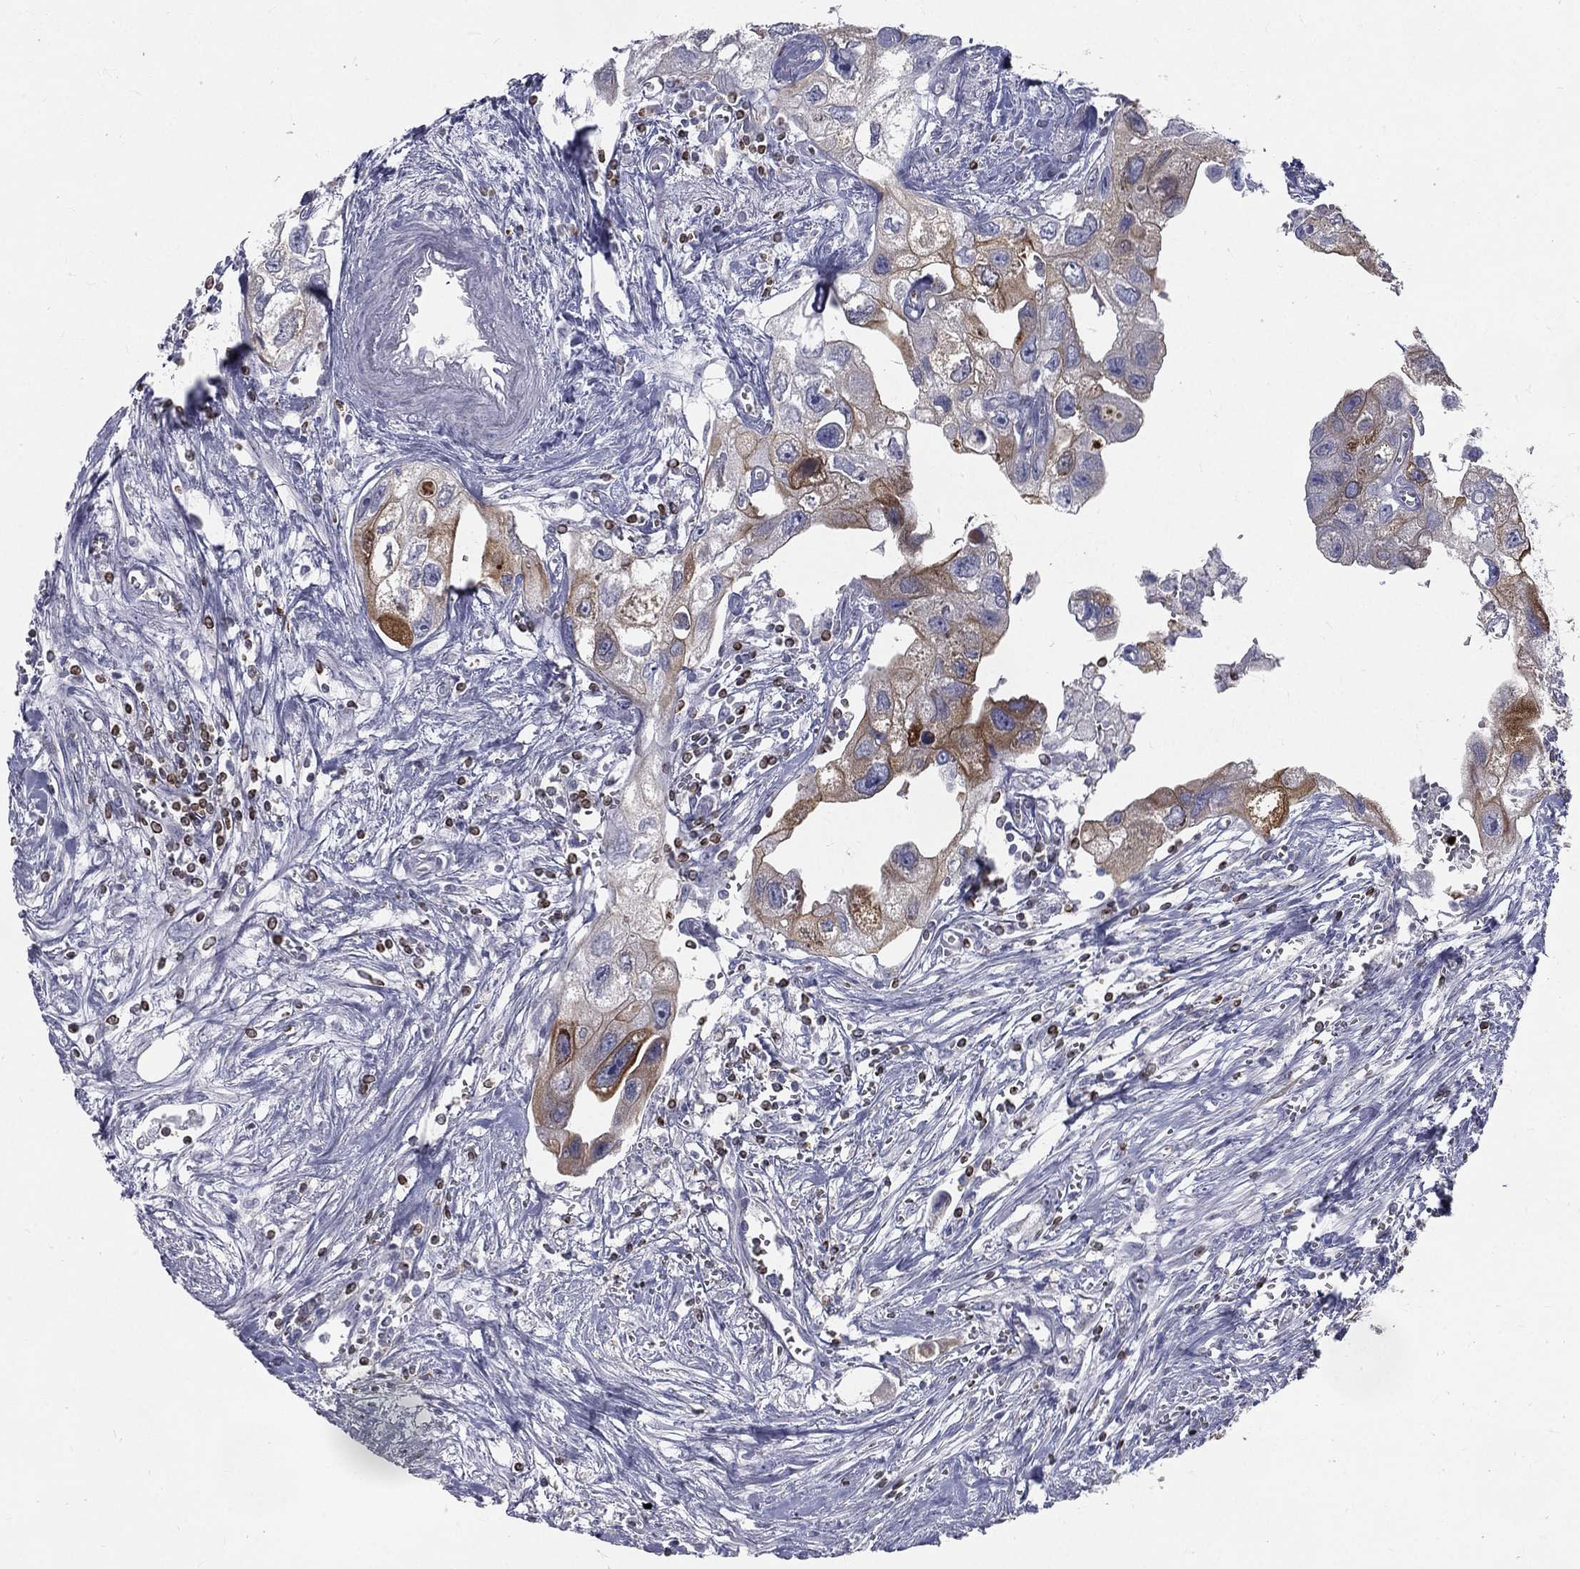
{"staining": {"intensity": "strong", "quantity": "<25%", "location": "cytoplasmic/membranous"}, "tissue": "urothelial cancer", "cell_type": "Tumor cells", "image_type": "cancer", "snomed": [{"axis": "morphology", "description": "Urothelial carcinoma, High grade"}, {"axis": "topography", "description": "Urinary bladder"}], "caption": "IHC (DAB (3,3'-diaminobenzidine)) staining of human urothelial carcinoma (high-grade) shows strong cytoplasmic/membranous protein staining in about <25% of tumor cells.", "gene": "CTSW", "patient": {"sex": "male", "age": 59}}